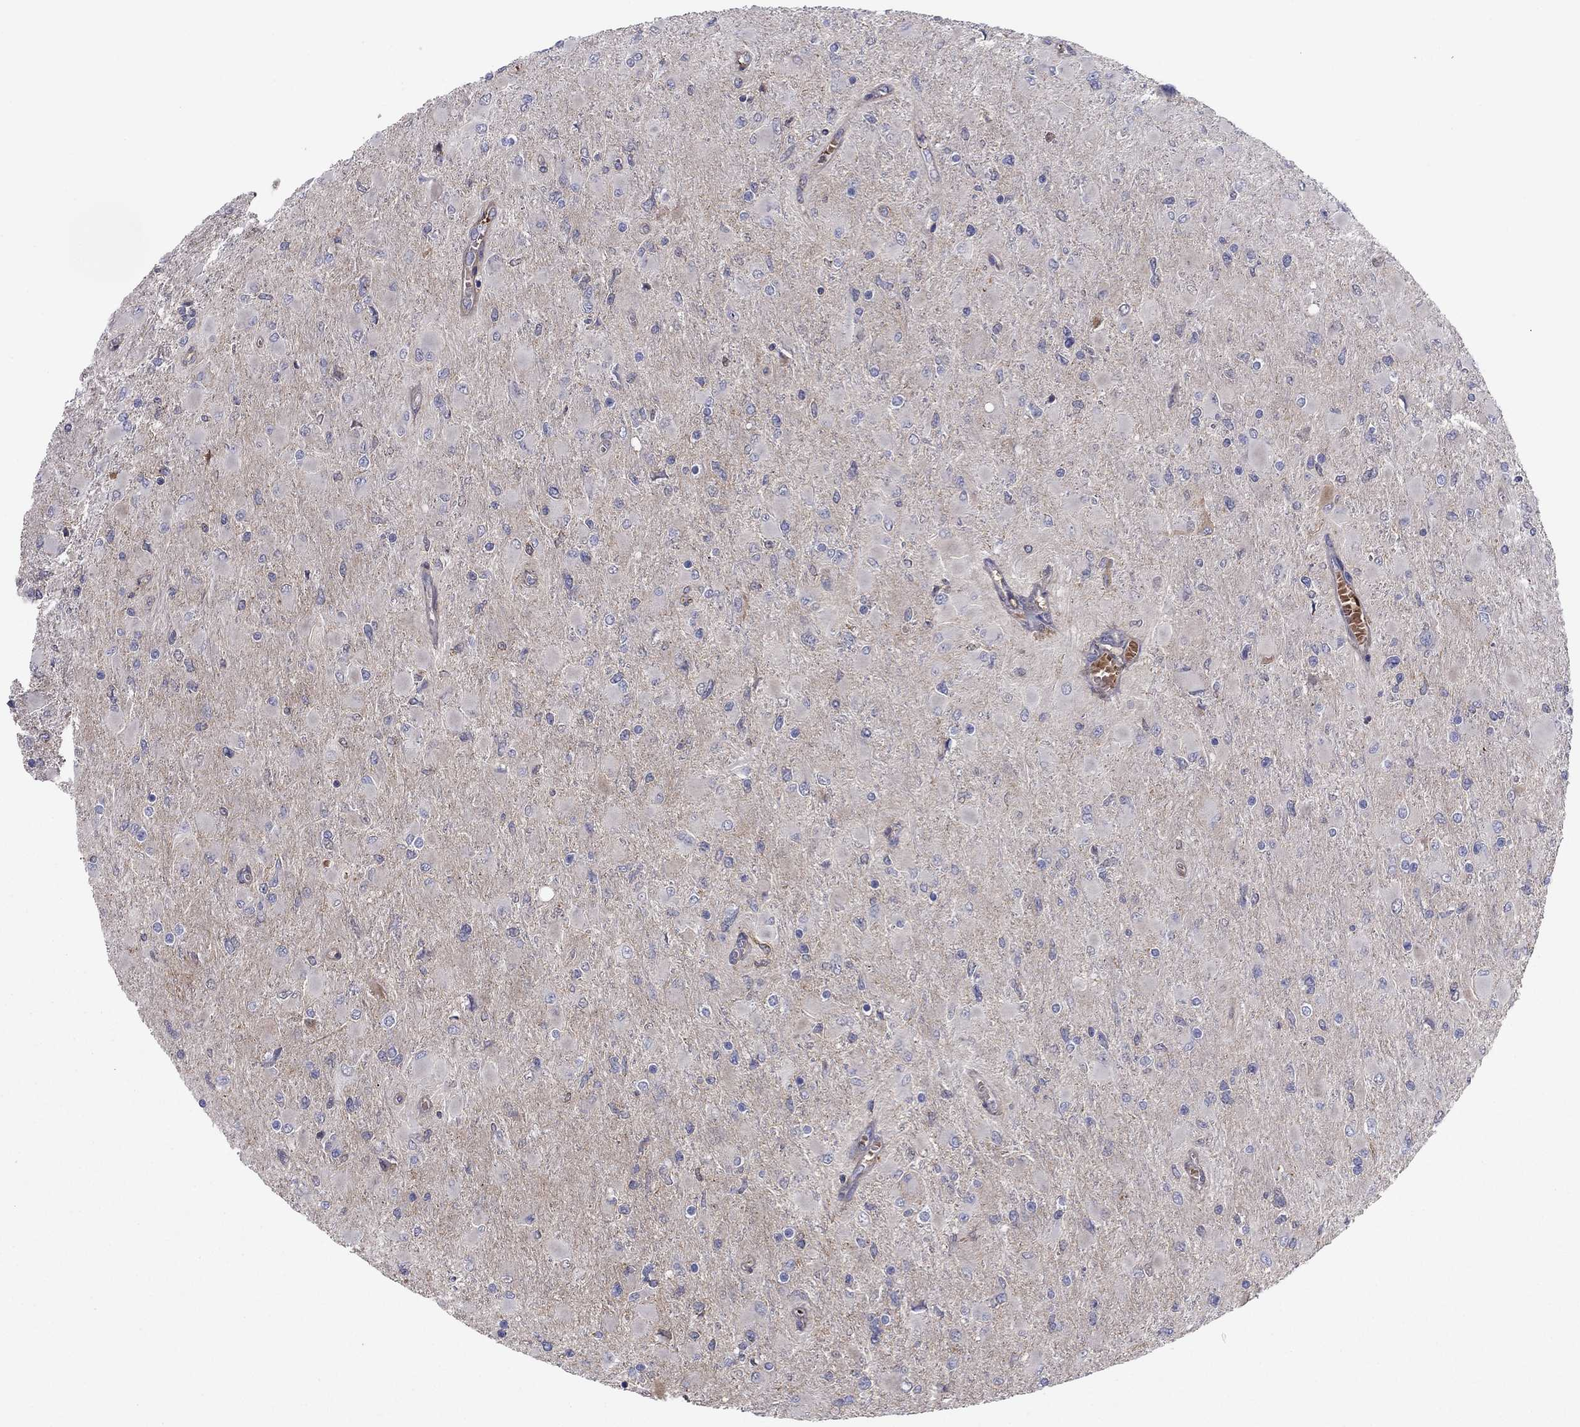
{"staining": {"intensity": "negative", "quantity": "none", "location": "none"}, "tissue": "glioma", "cell_type": "Tumor cells", "image_type": "cancer", "snomed": [{"axis": "morphology", "description": "Glioma, malignant, High grade"}, {"axis": "topography", "description": "Cerebral cortex"}], "caption": "Immunohistochemistry photomicrograph of glioma stained for a protein (brown), which shows no positivity in tumor cells.", "gene": "HPX", "patient": {"sex": "female", "age": 36}}